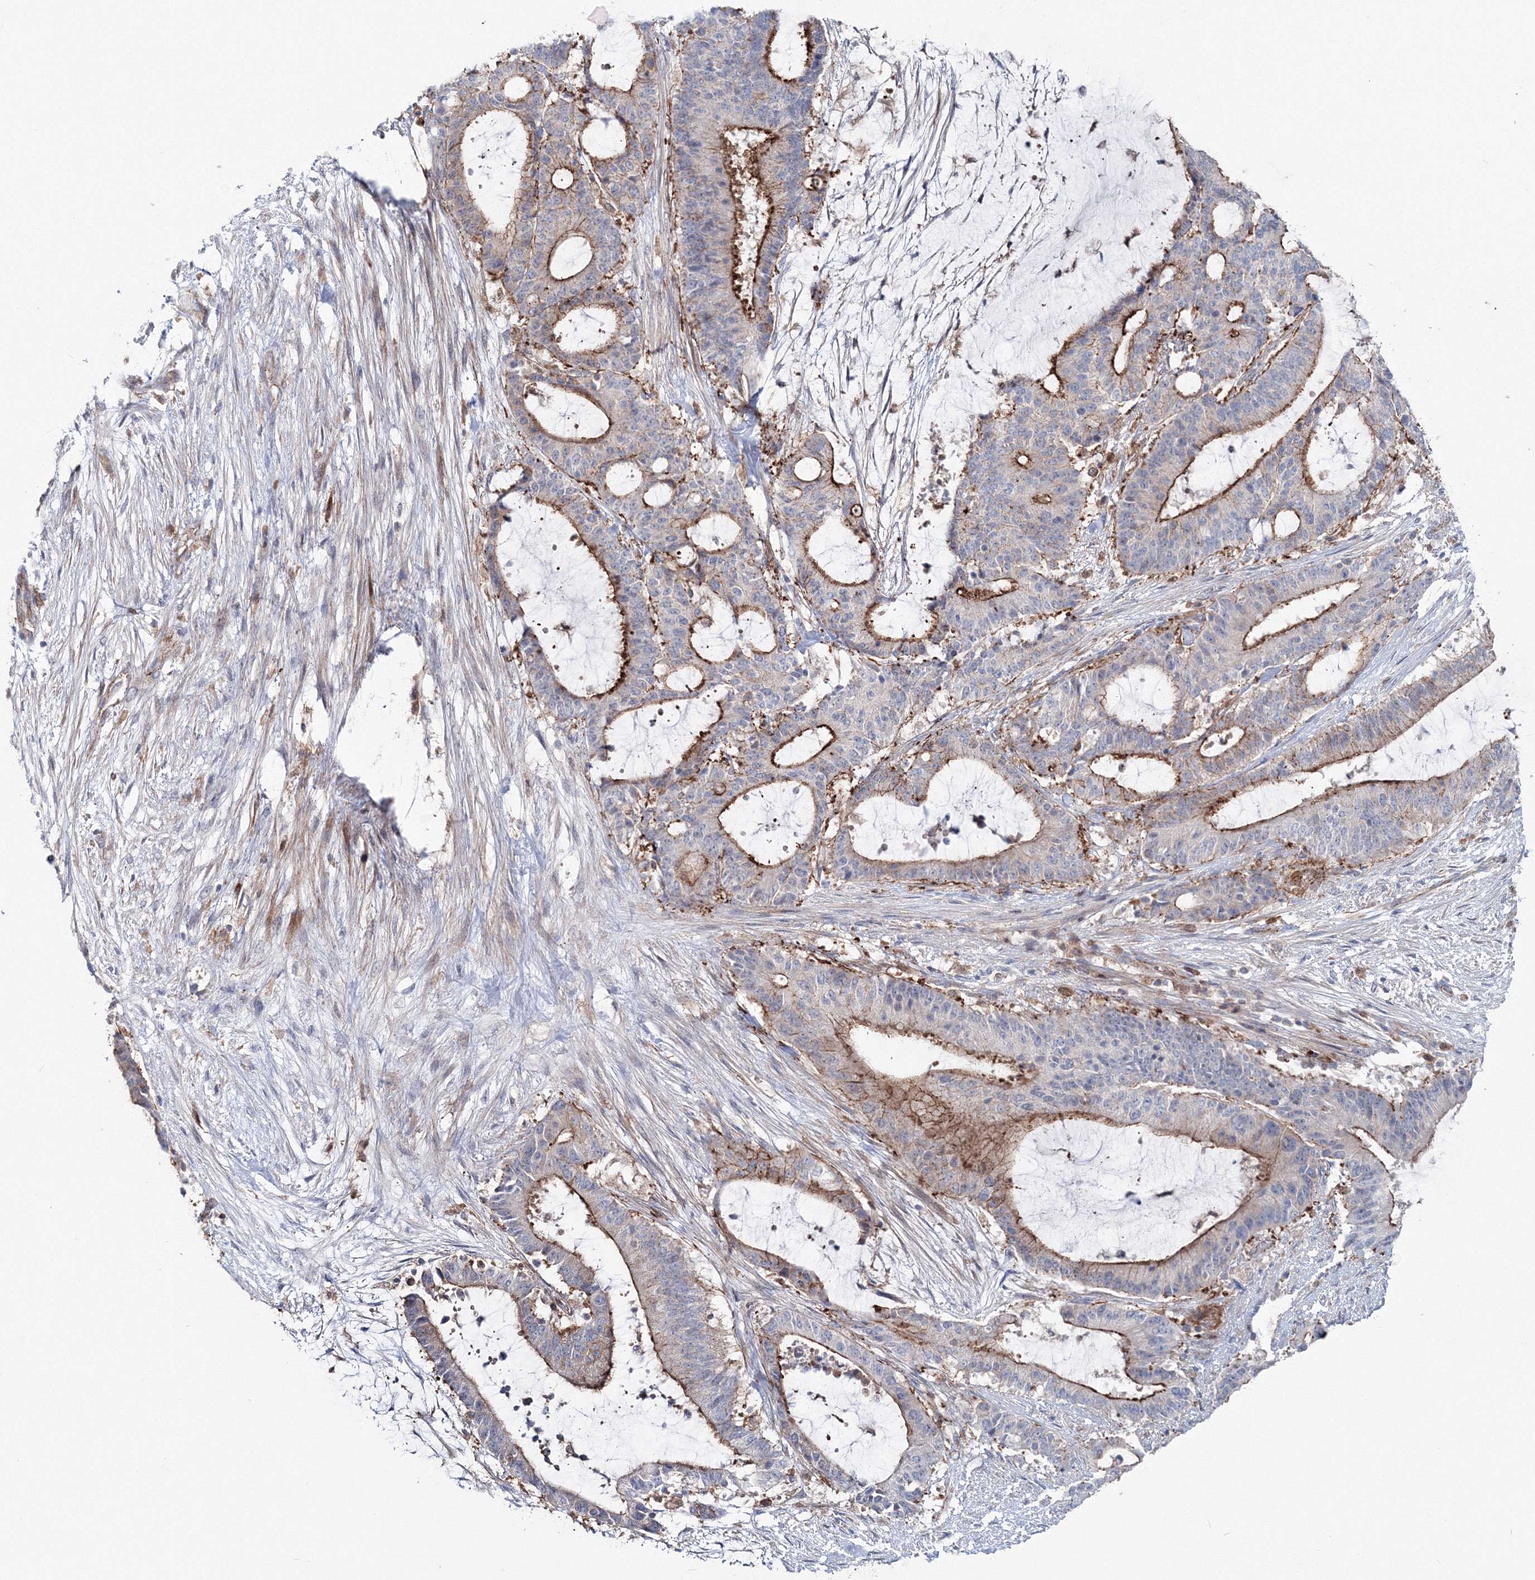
{"staining": {"intensity": "moderate", "quantity": "25%-75%", "location": "cytoplasmic/membranous"}, "tissue": "liver cancer", "cell_type": "Tumor cells", "image_type": "cancer", "snomed": [{"axis": "morphology", "description": "Normal tissue, NOS"}, {"axis": "morphology", "description": "Cholangiocarcinoma"}, {"axis": "topography", "description": "Liver"}, {"axis": "topography", "description": "Peripheral nerve tissue"}], "caption": "Human liver cancer (cholangiocarcinoma) stained with a protein marker demonstrates moderate staining in tumor cells.", "gene": "GGA2", "patient": {"sex": "female", "age": 73}}